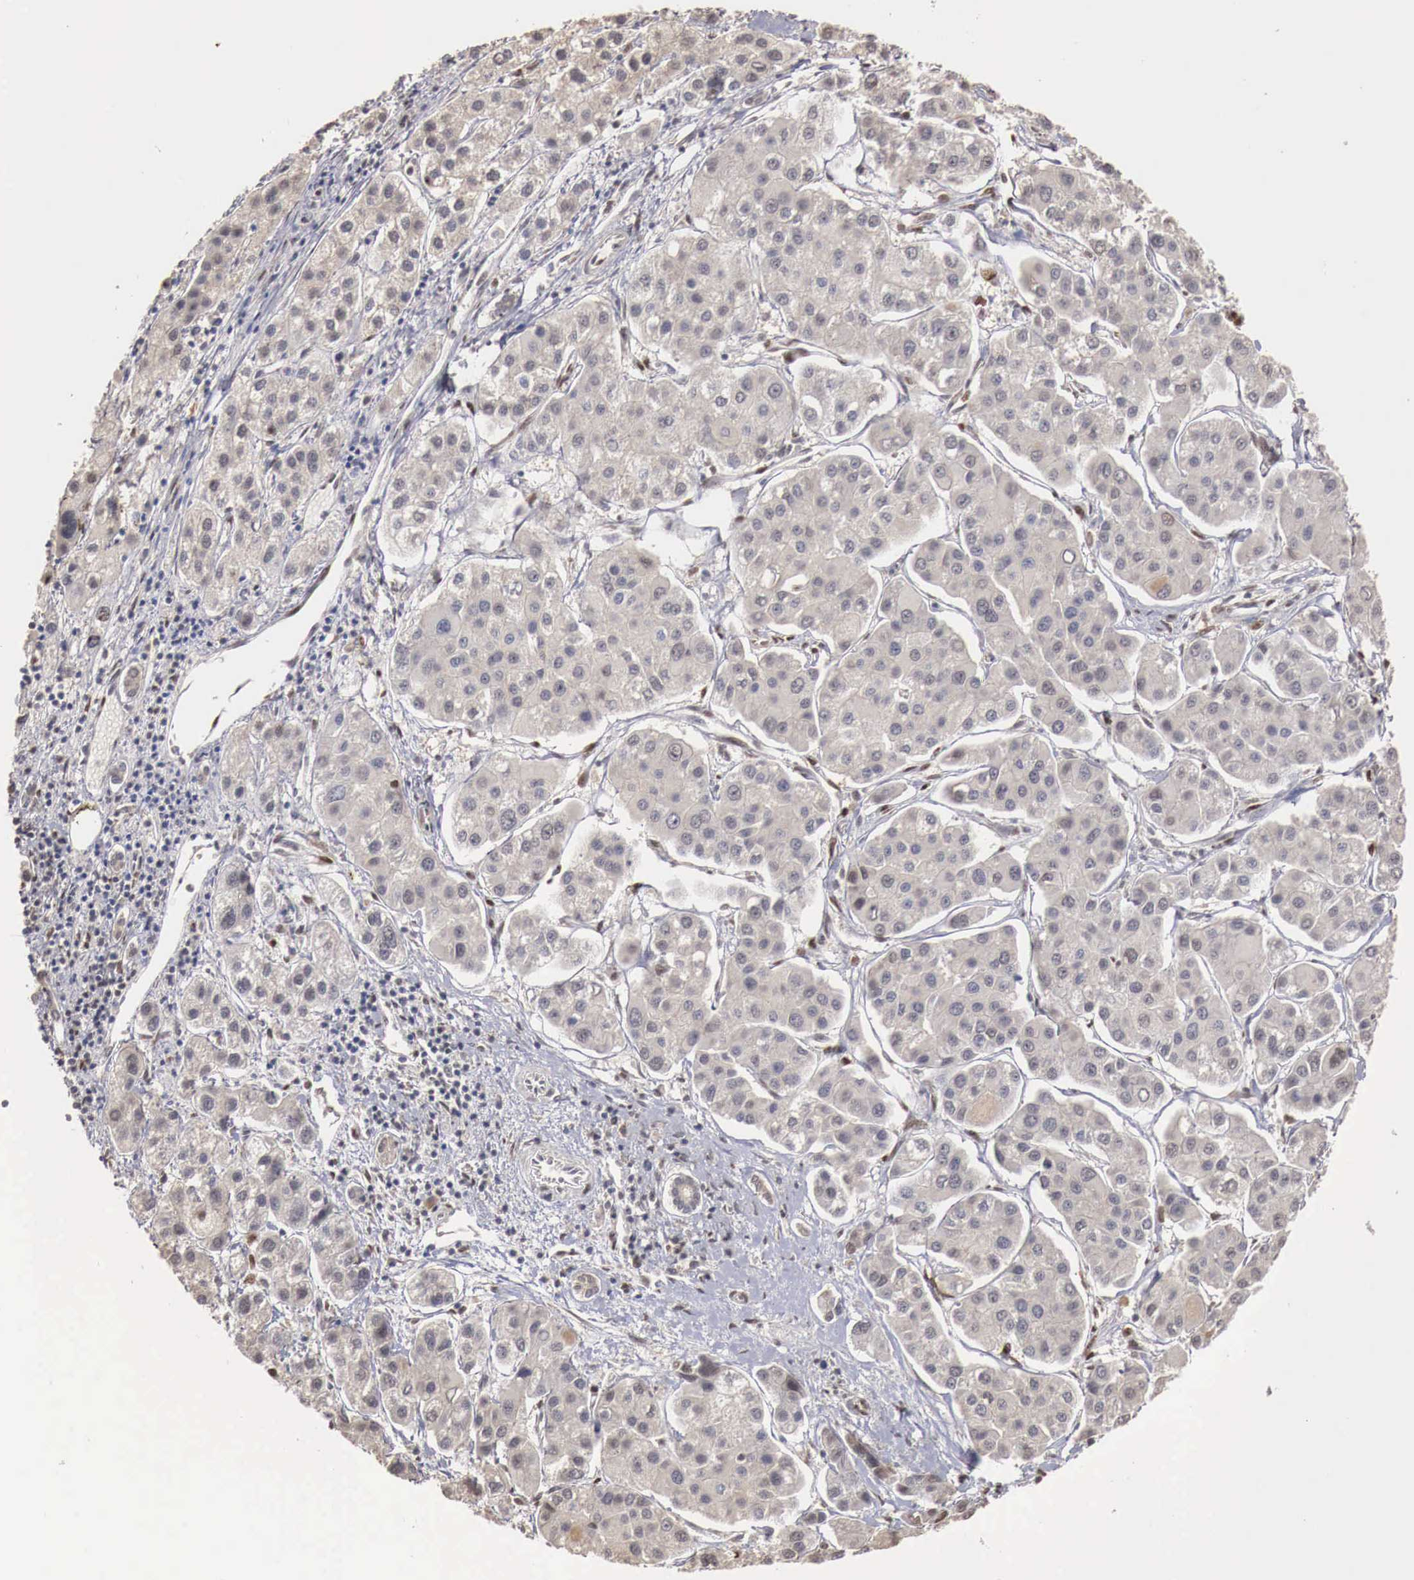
{"staining": {"intensity": "negative", "quantity": "none", "location": "none"}, "tissue": "liver cancer", "cell_type": "Tumor cells", "image_type": "cancer", "snomed": [{"axis": "morphology", "description": "Carcinoma, Hepatocellular, NOS"}, {"axis": "topography", "description": "Liver"}], "caption": "Tumor cells are negative for protein expression in human liver hepatocellular carcinoma.", "gene": "KHDRBS2", "patient": {"sex": "female", "age": 85}}